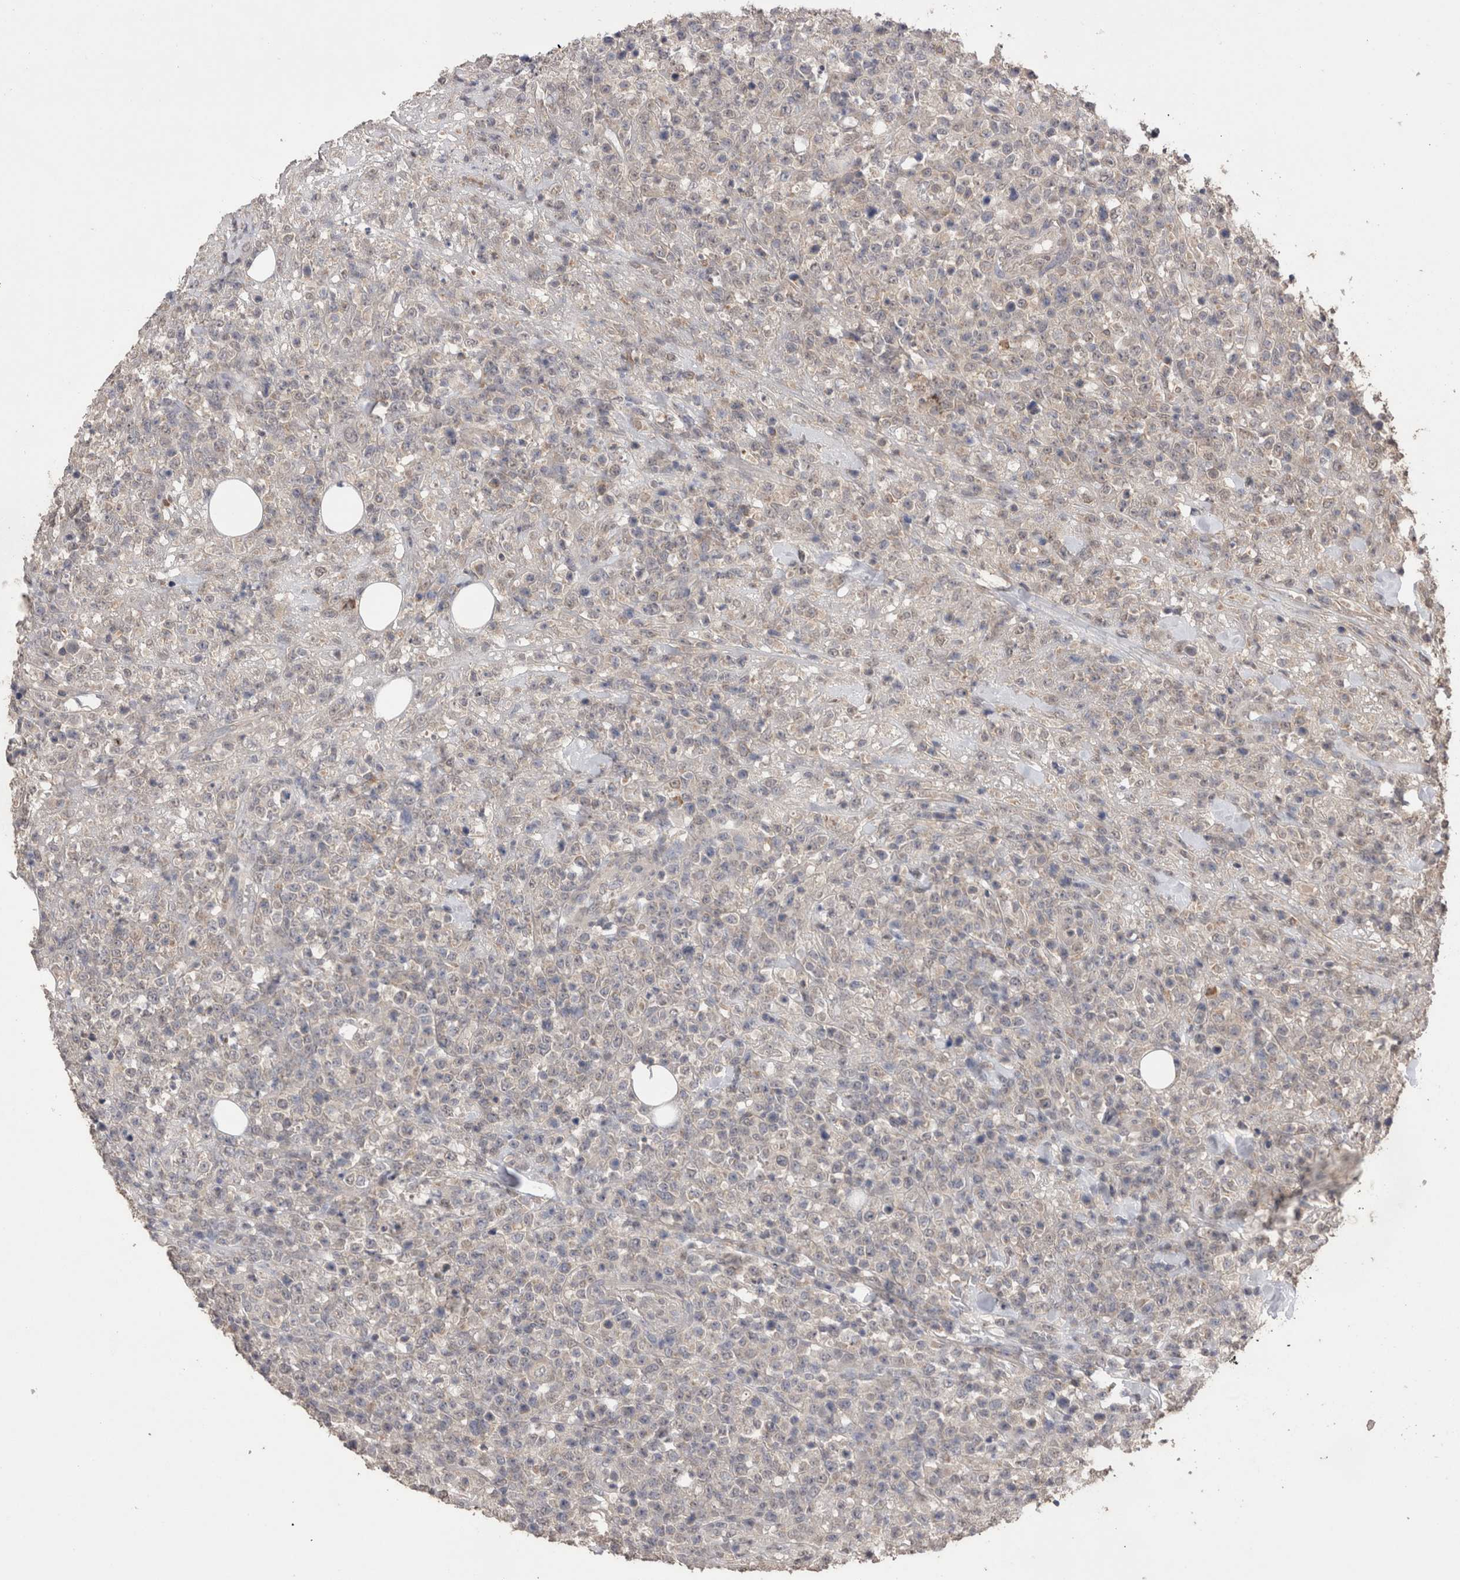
{"staining": {"intensity": "negative", "quantity": "none", "location": "none"}, "tissue": "lymphoma", "cell_type": "Tumor cells", "image_type": "cancer", "snomed": [{"axis": "morphology", "description": "Malignant lymphoma, non-Hodgkin's type, High grade"}, {"axis": "topography", "description": "Colon"}], "caption": "This is an immunohistochemistry (IHC) histopathology image of human malignant lymphoma, non-Hodgkin's type (high-grade). There is no positivity in tumor cells.", "gene": "GRK5", "patient": {"sex": "female", "age": 53}}